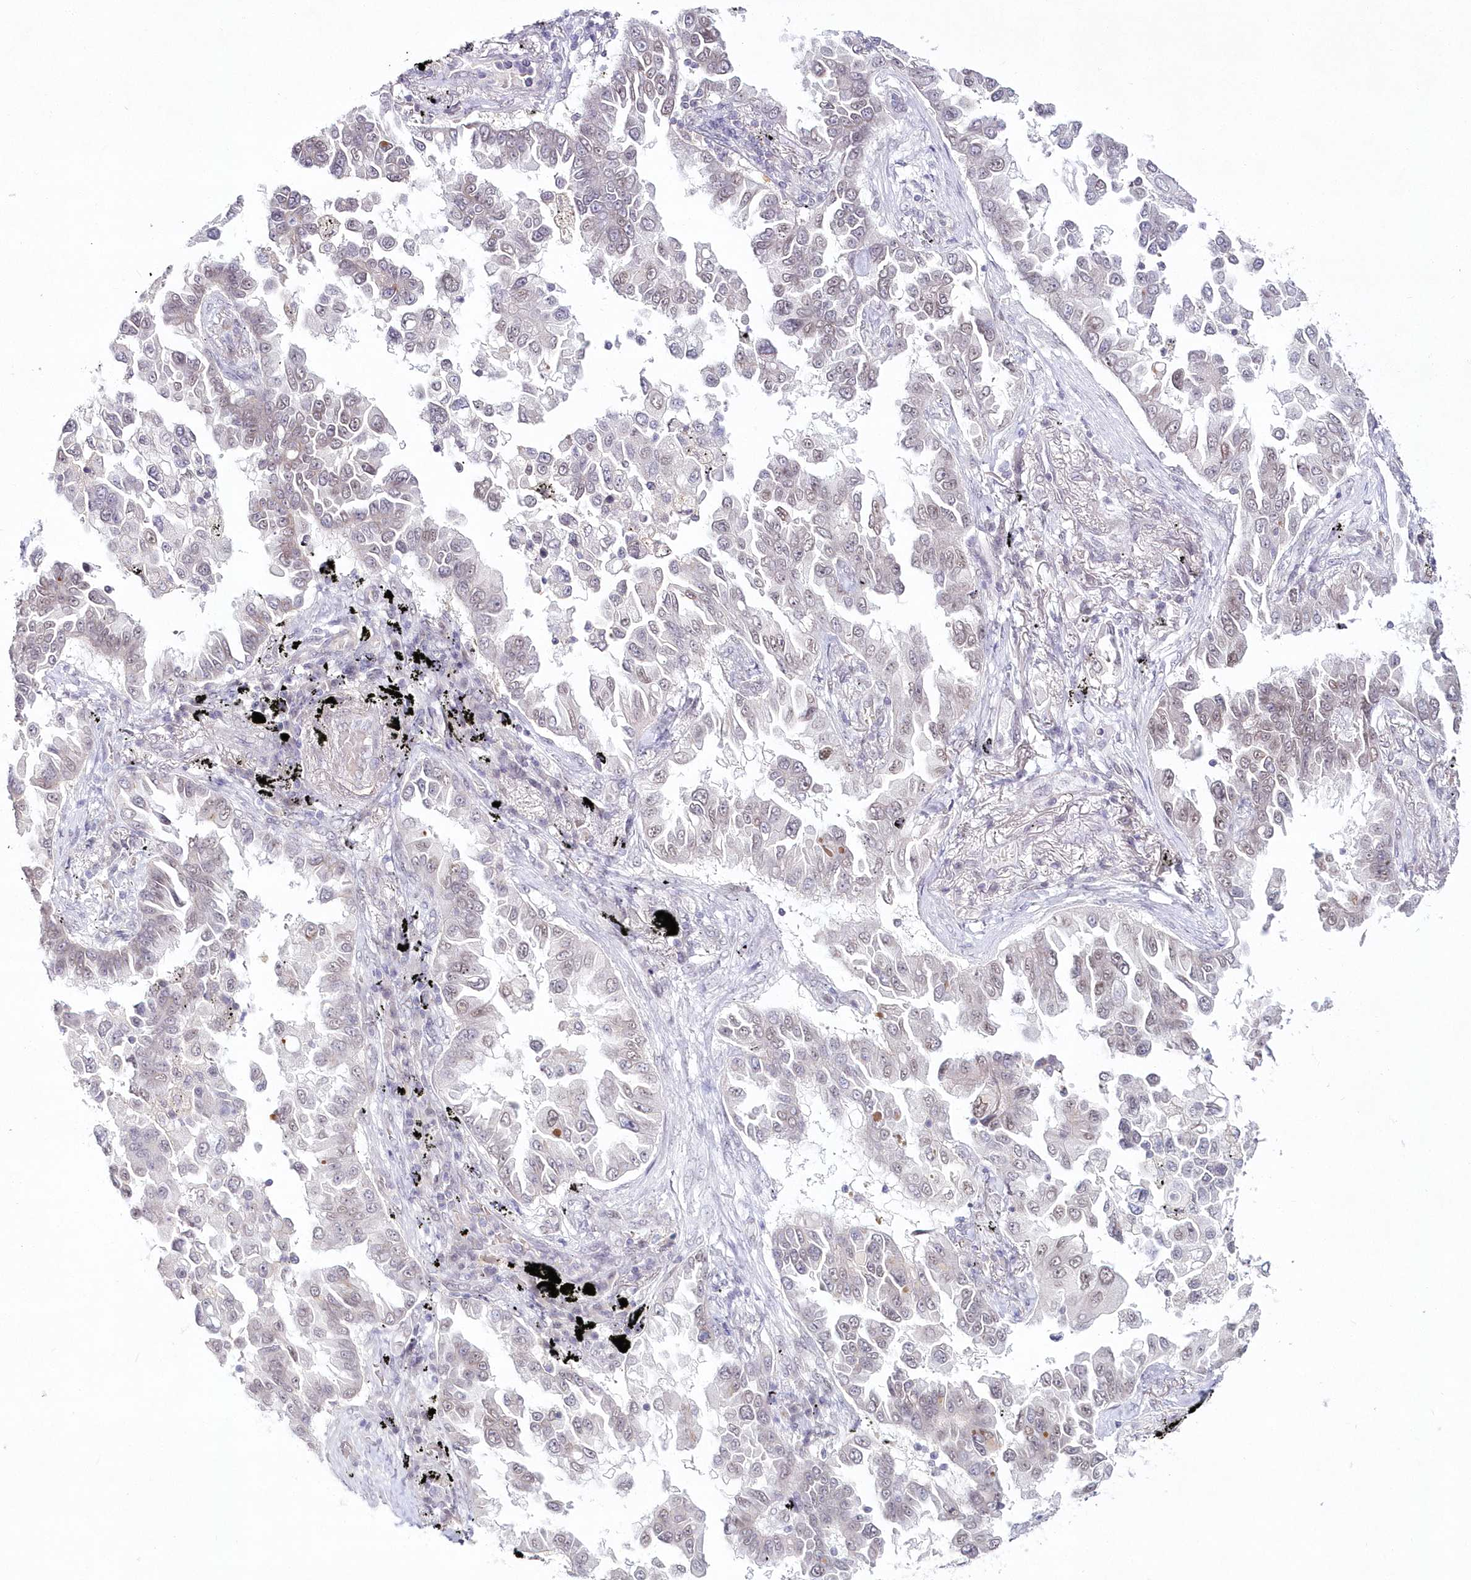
{"staining": {"intensity": "weak", "quantity": "<25%", "location": "nuclear"}, "tissue": "lung cancer", "cell_type": "Tumor cells", "image_type": "cancer", "snomed": [{"axis": "morphology", "description": "Adenocarcinoma, NOS"}, {"axis": "topography", "description": "Lung"}], "caption": "Tumor cells show no significant positivity in adenocarcinoma (lung). (DAB (3,3'-diaminobenzidine) IHC, high magnification).", "gene": "HYCC2", "patient": {"sex": "female", "age": 67}}